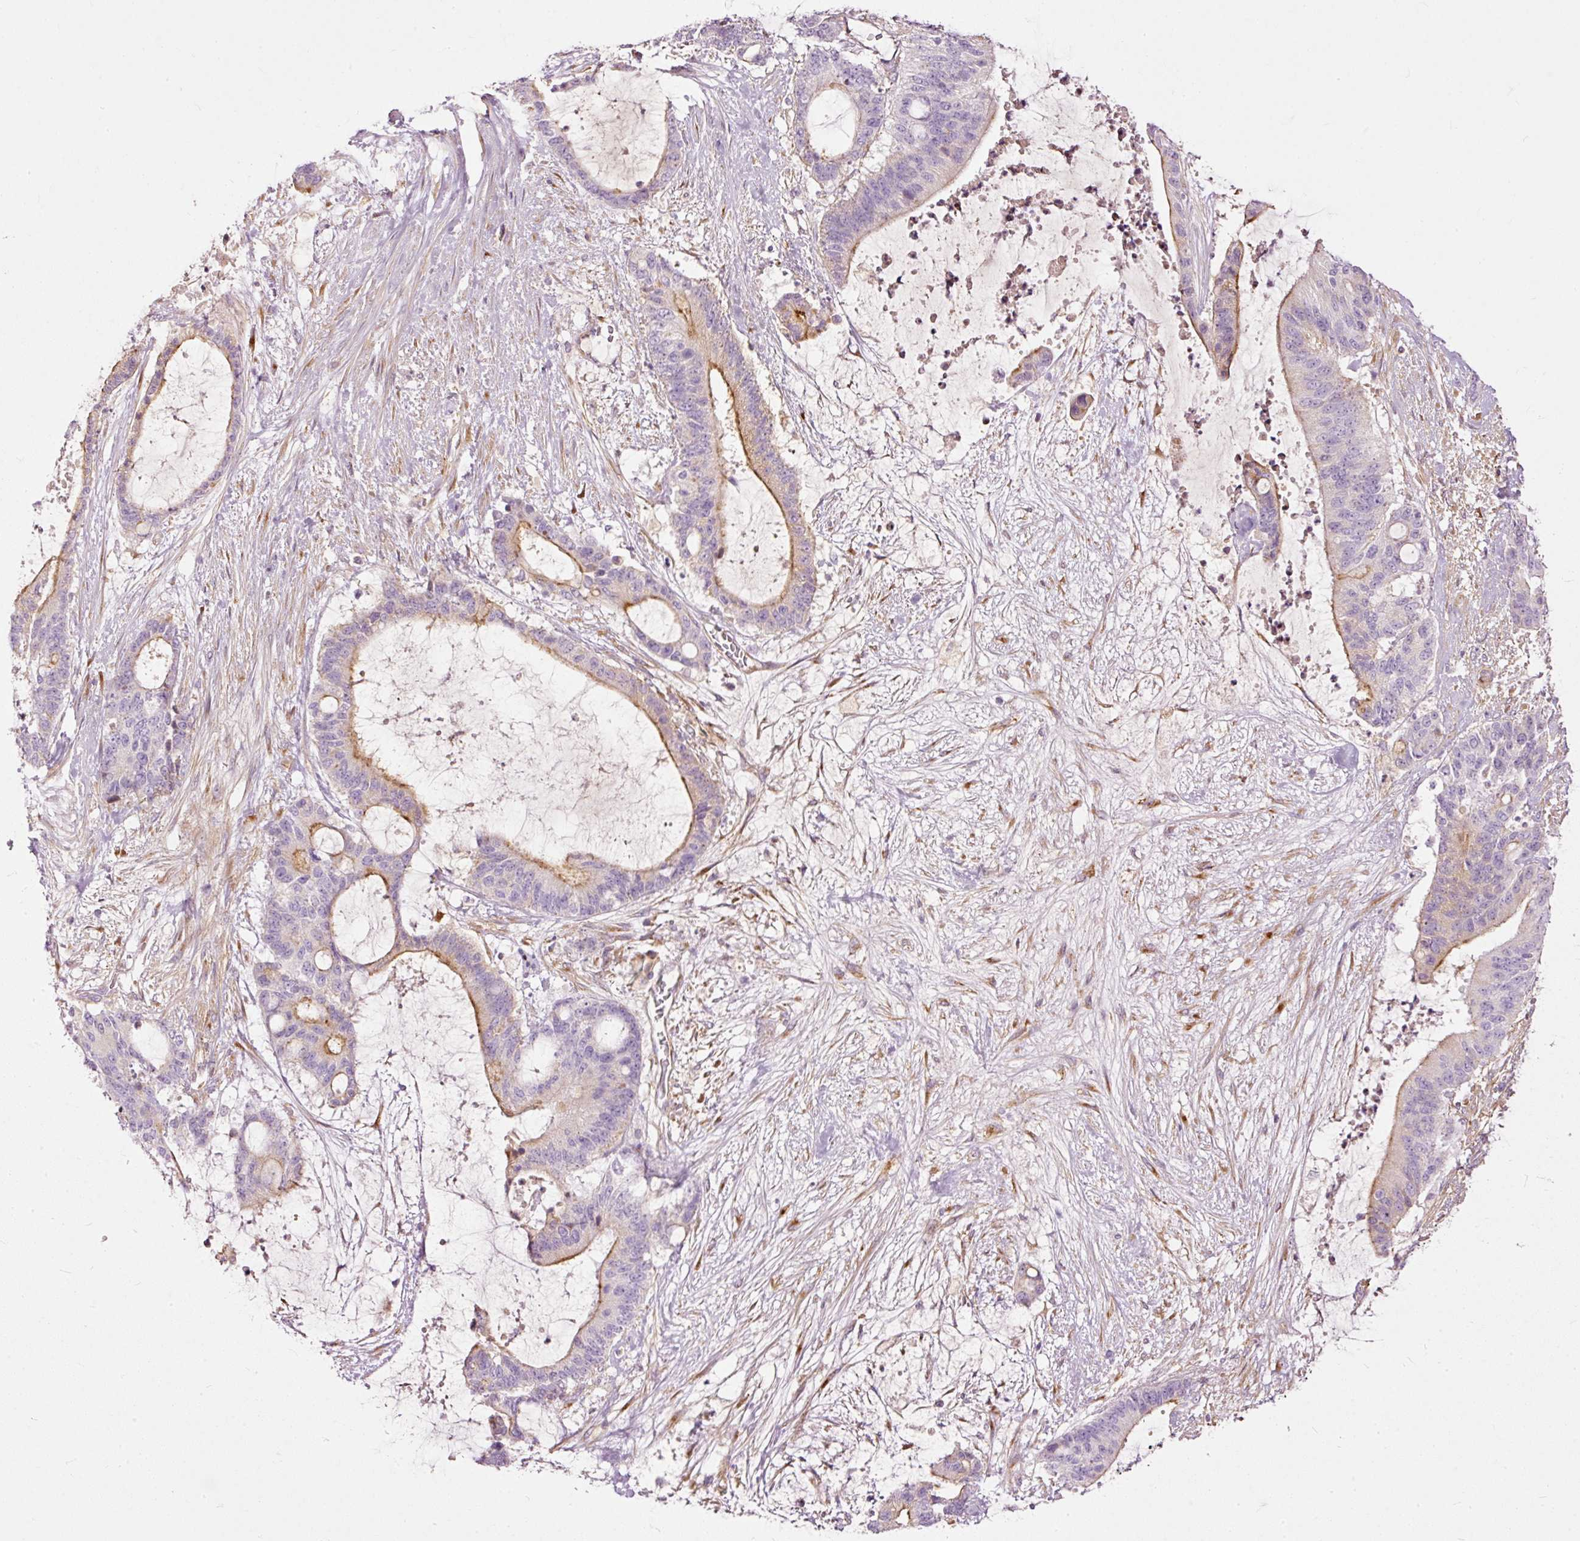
{"staining": {"intensity": "moderate", "quantity": "<25%", "location": "cytoplasmic/membranous"}, "tissue": "liver cancer", "cell_type": "Tumor cells", "image_type": "cancer", "snomed": [{"axis": "morphology", "description": "Normal tissue, NOS"}, {"axis": "morphology", "description": "Cholangiocarcinoma"}, {"axis": "topography", "description": "Liver"}, {"axis": "topography", "description": "Peripheral nerve tissue"}], "caption": "Immunohistochemical staining of human liver cancer (cholangiocarcinoma) shows low levels of moderate cytoplasmic/membranous expression in approximately <25% of tumor cells. The staining was performed using DAB (3,3'-diaminobenzidine), with brown indicating positive protein expression. Nuclei are stained blue with hematoxylin.", "gene": "PAQR9", "patient": {"sex": "female", "age": 73}}